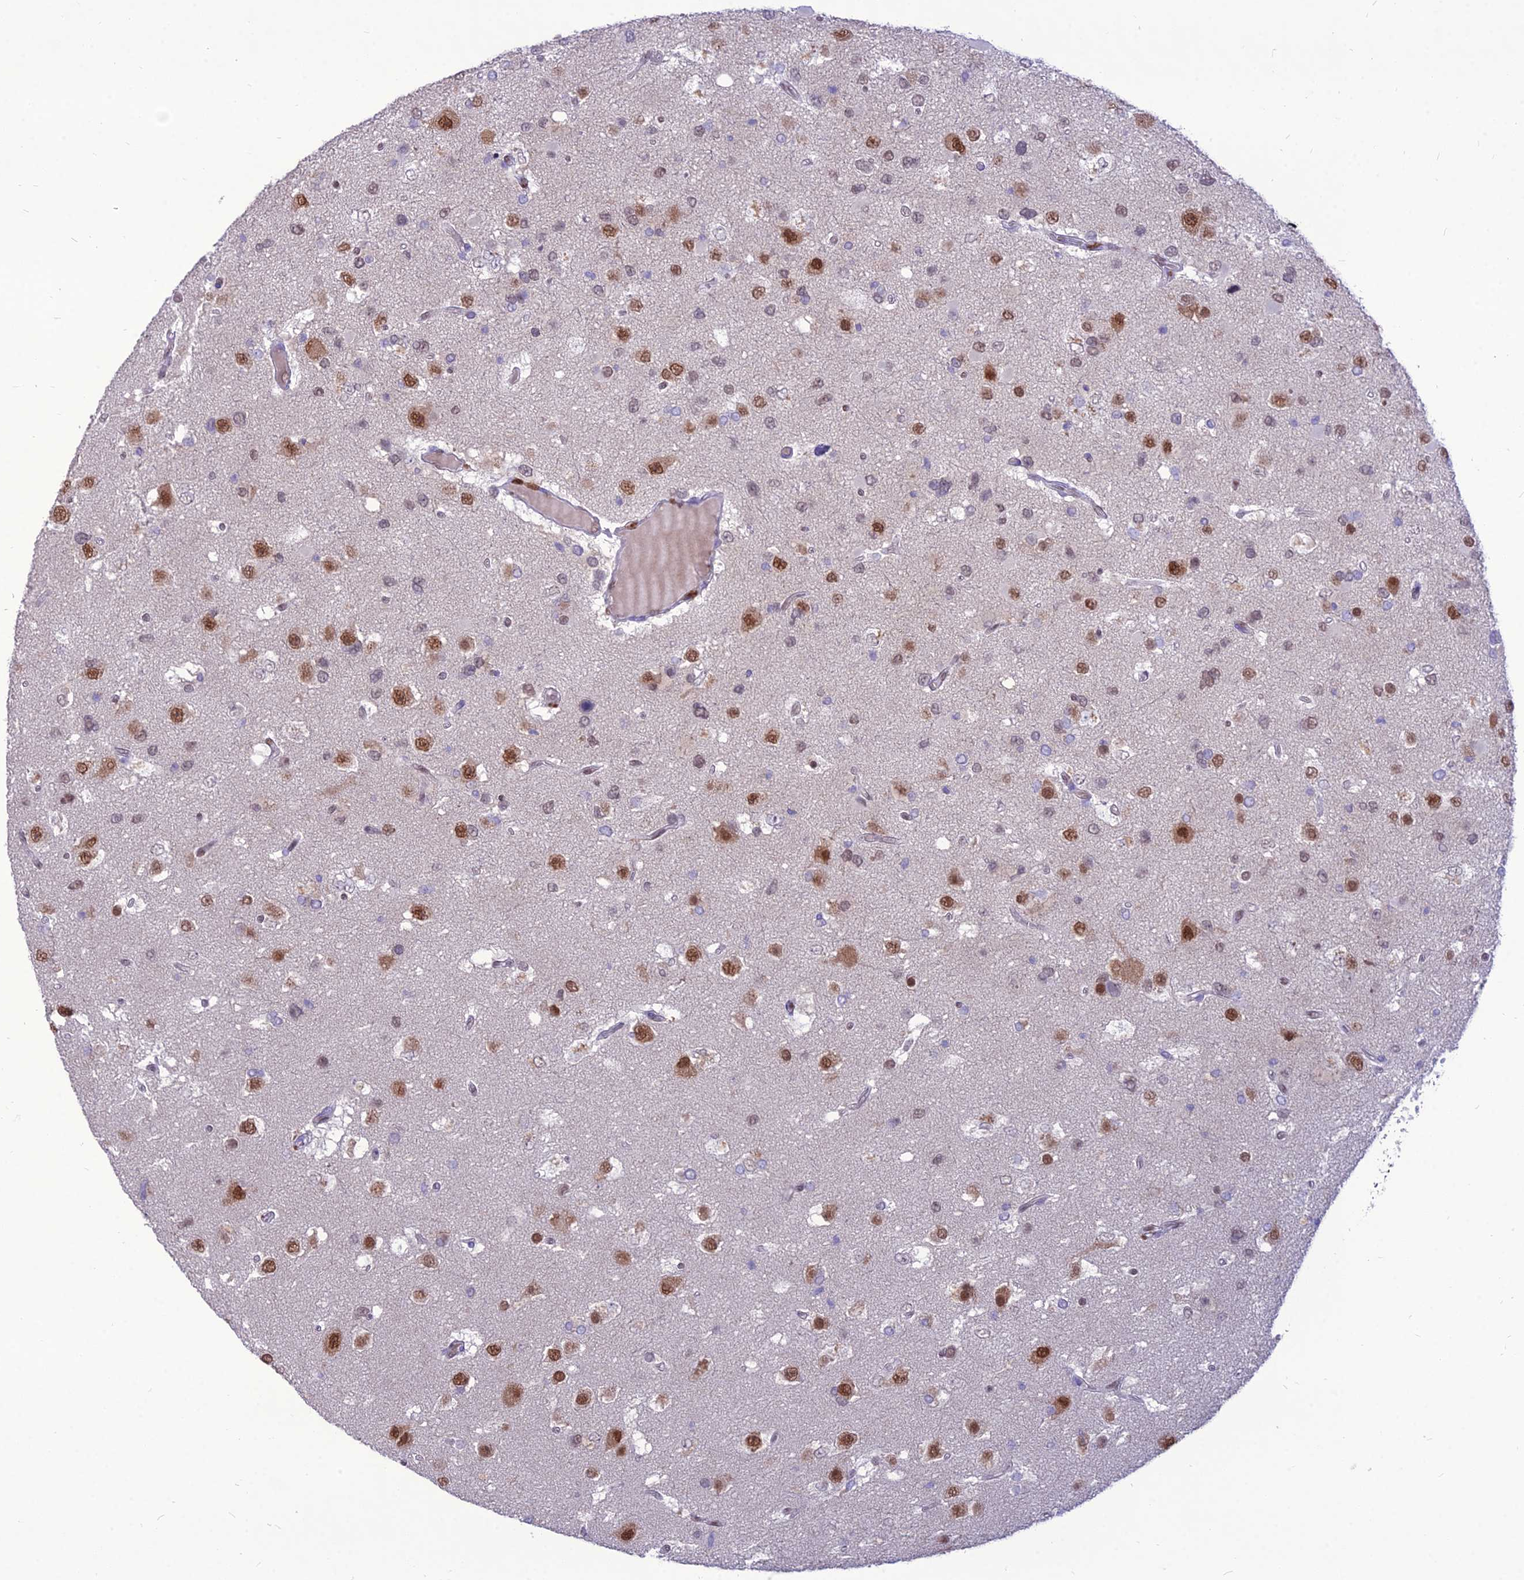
{"staining": {"intensity": "moderate", "quantity": "25%-75%", "location": "nuclear"}, "tissue": "glioma", "cell_type": "Tumor cells", "image_type": "cancer", "snomed": [{"axis": "morphology", "description": "Glioma, malignant, High grade"}, {"axis": "topography", "description": "Brain"}], "caption": "A brown stain labels moderate nuclear staining of a protein in glioma tumor cells.", "gene": "NOVA2", "patient": {"sex": "male", "age": 53}}